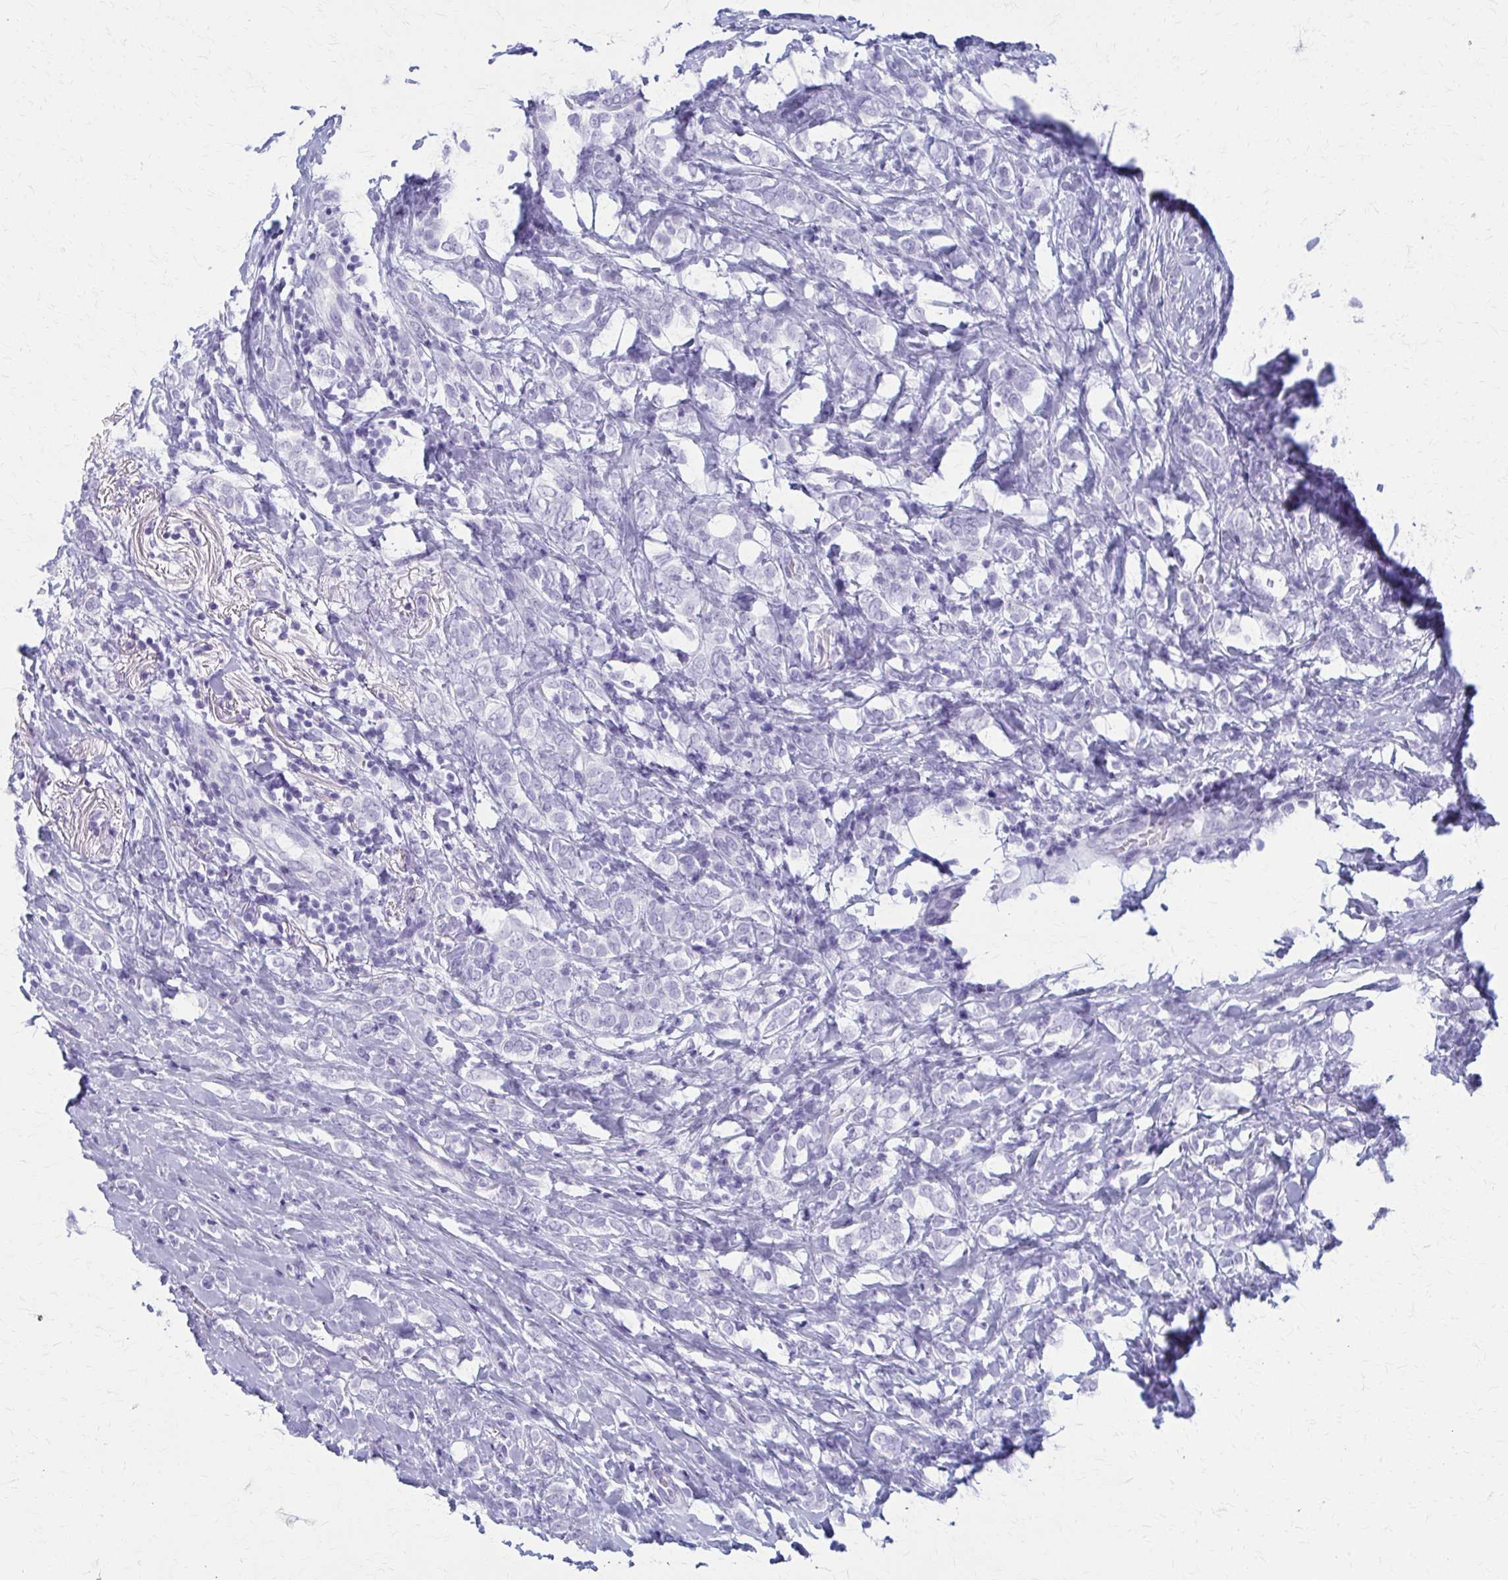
{"staining": {"intensity": "negative", "quantity": "none", "location": "none"}, "tissue": "breast cancer", "cell_type": "Tumor cells", "image_type": "cancer", "snomed": [{"axis": "morphology", "description": "Lobular carcinoma"}, {"axis": "topography", "description": "Breast"}], "caption": "Human breast lobular carcinoma stained for a protein using immunohistochemistry (IHC) demonstrates no positivity in tumor cells.", "gene": "CELF5", "patient": {"sex": "female", "age": 49}}